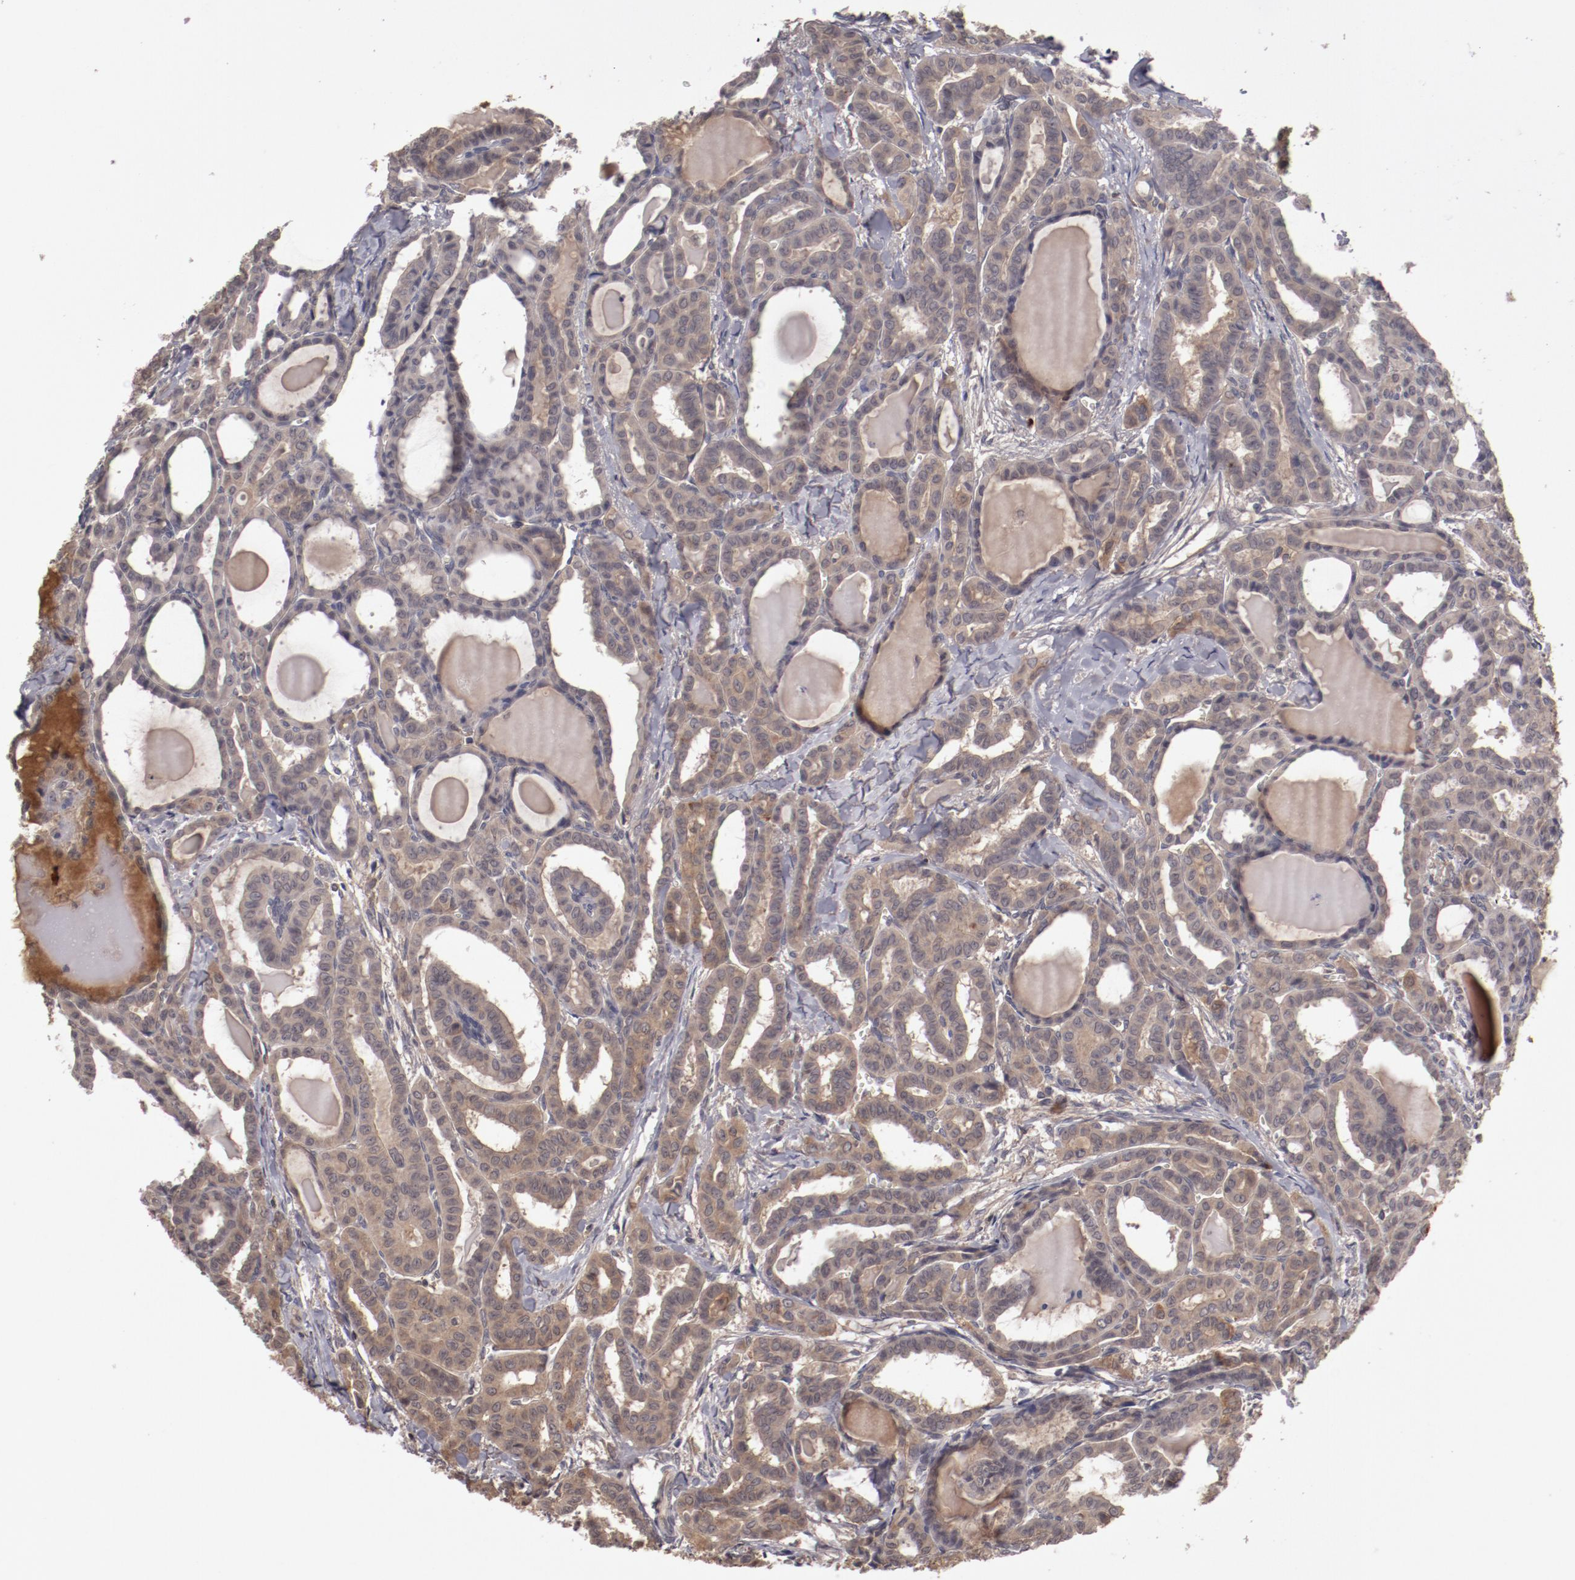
{"staining": {"intensity": "moderate", "quantity": "25%-75%", "location": "cytoplasmic/membranous"}, "tissue": "thyroid cancer", "cell_type": "Tumor cells", "image_type": "cancer", "snomed": [{"axis": "morphology", "description": "Carcinoma, NOS"}, {"axis": "topography", "description": "Thyroid gland"}], "caption": "Tumor cells exhibit medium levels of moderate cytoplasmic/membranous positivity in approximately 25%-75% of cells in human thyroid cancer. (DAB (3,3'-diaminobenzidine) = brown stain, brightfield microscopy at high magnification).", "gene": "CP", "patient": {"sex": "female", "age": 91}}